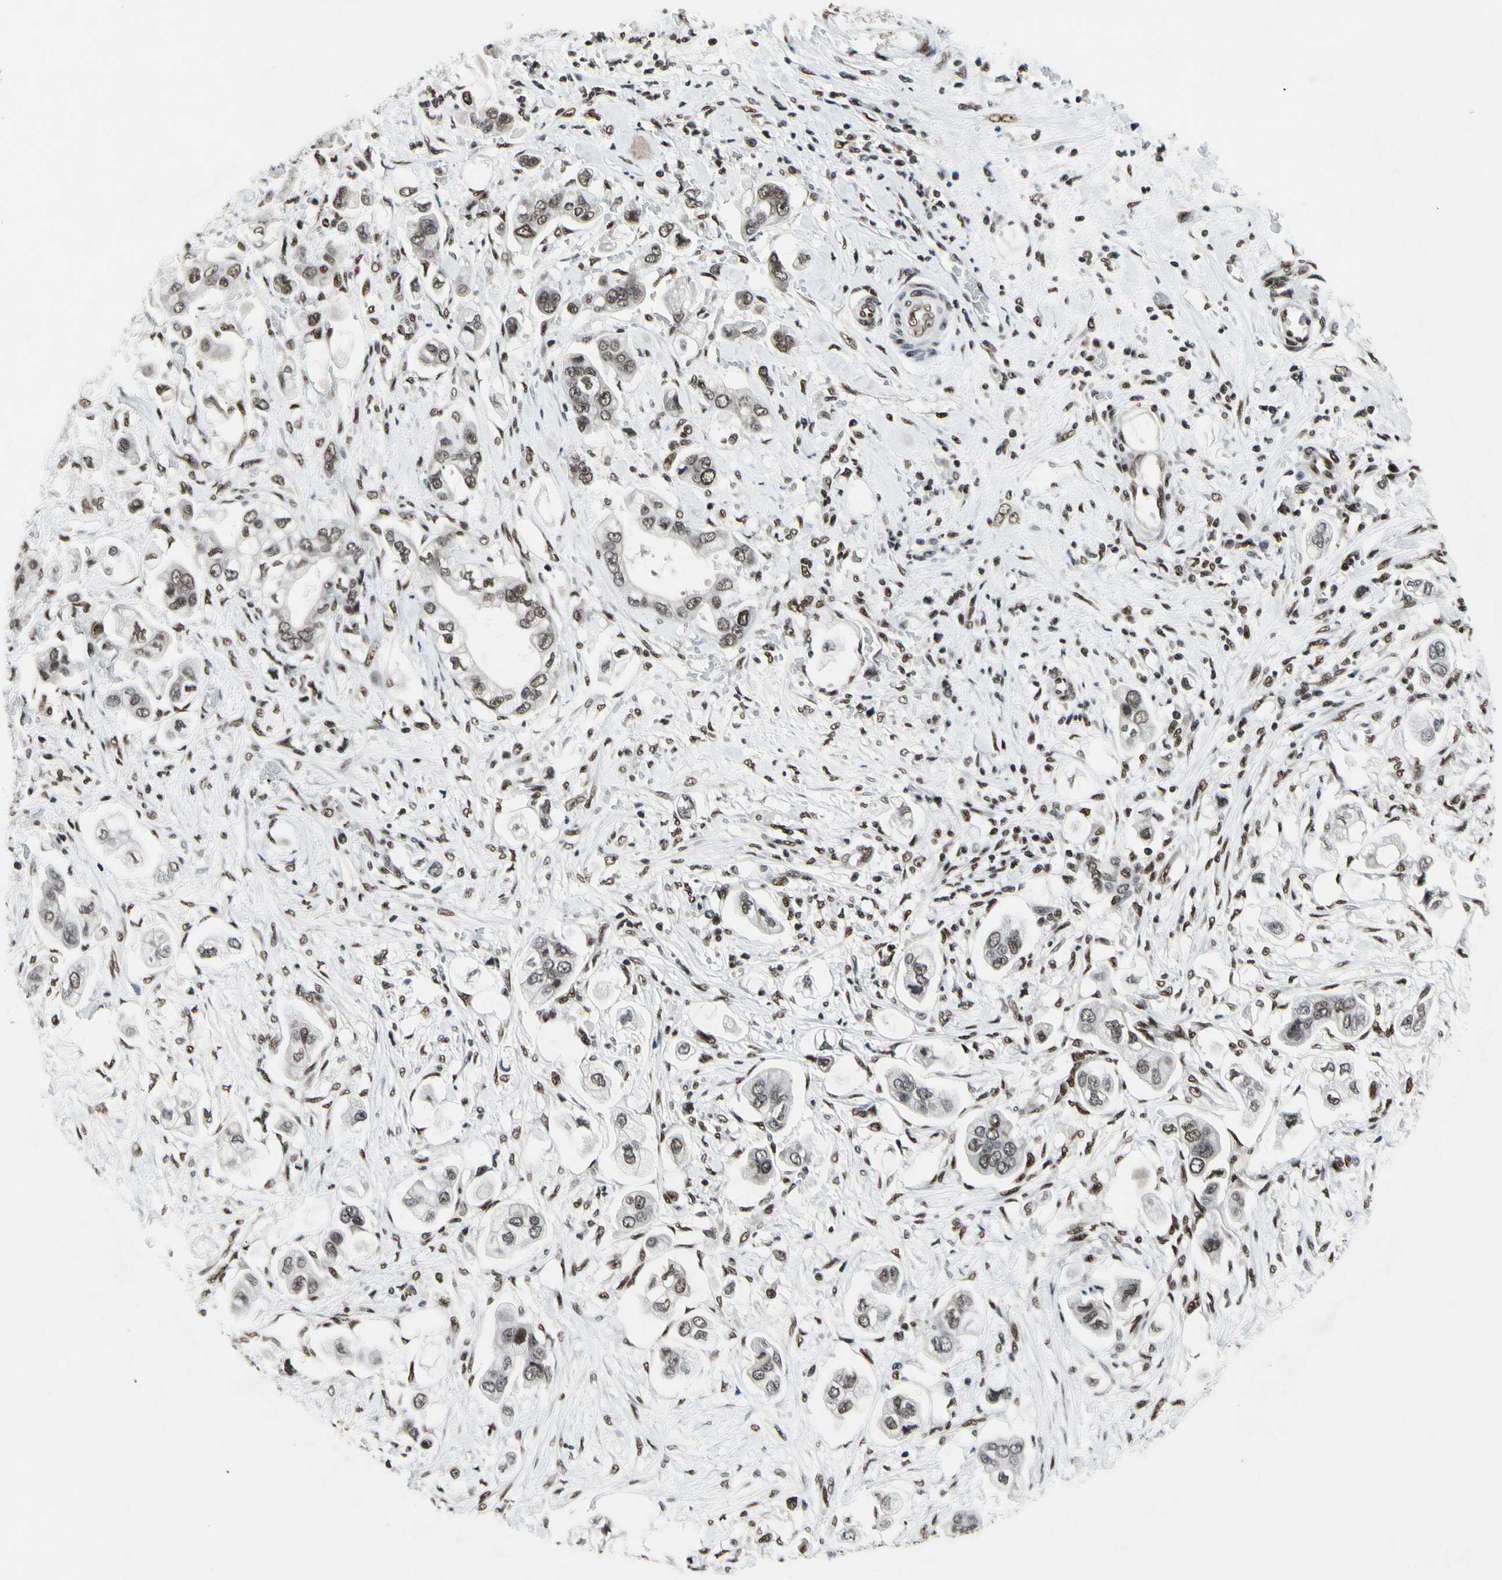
{"staining": {"intensity": "moderate", "quantity": "25%-75%", "location": "nuclear"}, "tissue": "stomach cancer", "cell_type": "Tumor cells", "image_type": "cancer", "snomed": [{"axis": "morphology", "description": "Adenocarcinoma, NOS"}, {"axis": "topography", "description": "Stomach"}], "caption": "A medium amount of moderate nuclear positivity is present in about 25%-75% of tumor cells in stomach adenocarcinoma tissue. (Brightfield microscopy of DAB IHC at high magnification).", "gene": "RECQL", "patient": {"sex": "male", "age": 62}}